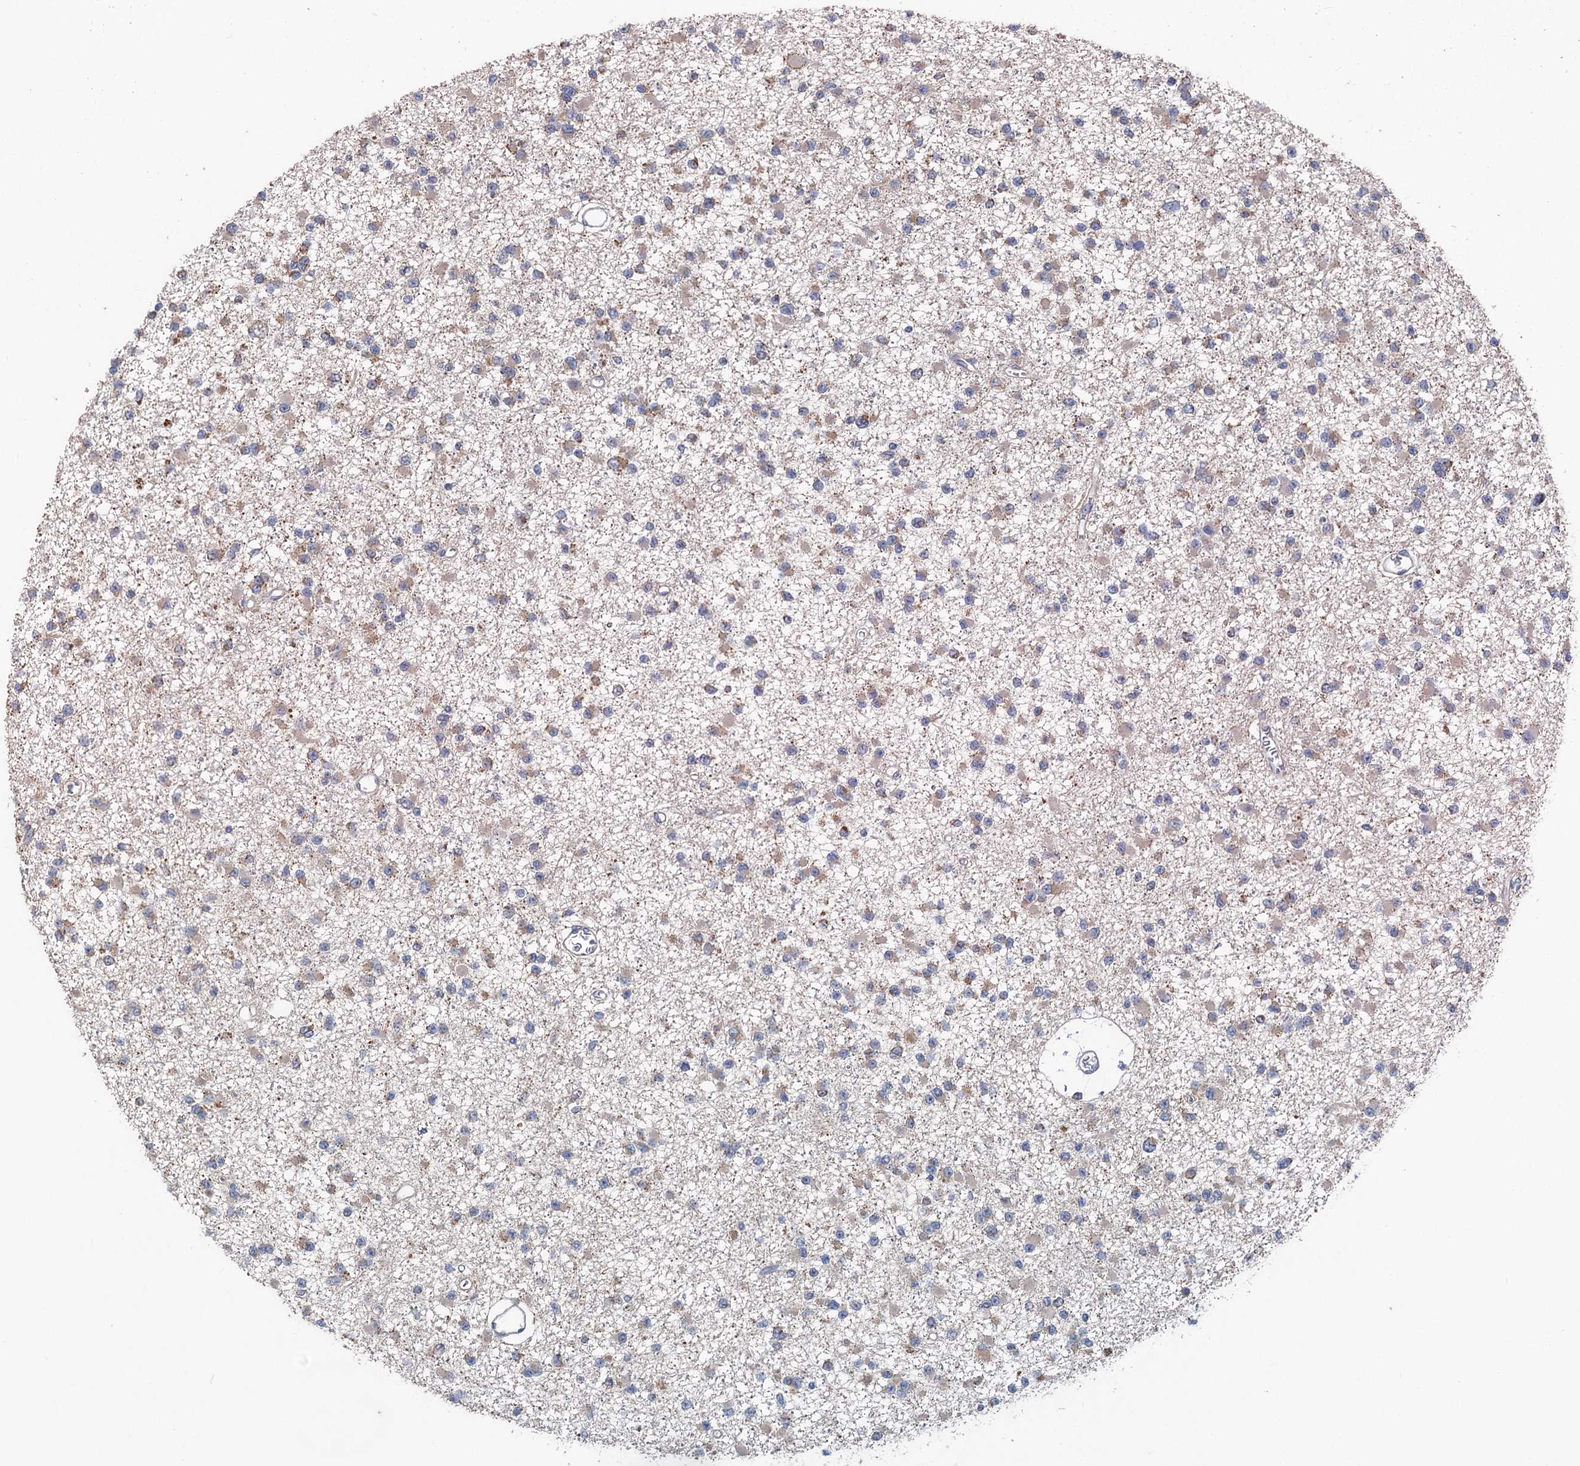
{"staining": {"intensity": "weak", "quantity": "25%-75%", "location": "cytoplasmic/membranous"}, "tissue": "glioma", "cell_type": "Tumor cells", "image_type": "cancer", "snomed": [{"axis": "morphology", "description": "Glioma, malignant, Low grade"}, {"axis": "topography", "description": "Brain"}], "caption": "Glioma was stained to show a protein in brown. There is low levels of weak cytoplasmic/membranous staining in approximately 25%-75% of tumor cells. The protein of interest is shown in brown color, while the nuclei are stained blue.", "gene": "OTUB1", "patient": {"sex": "female", "age": 22}}